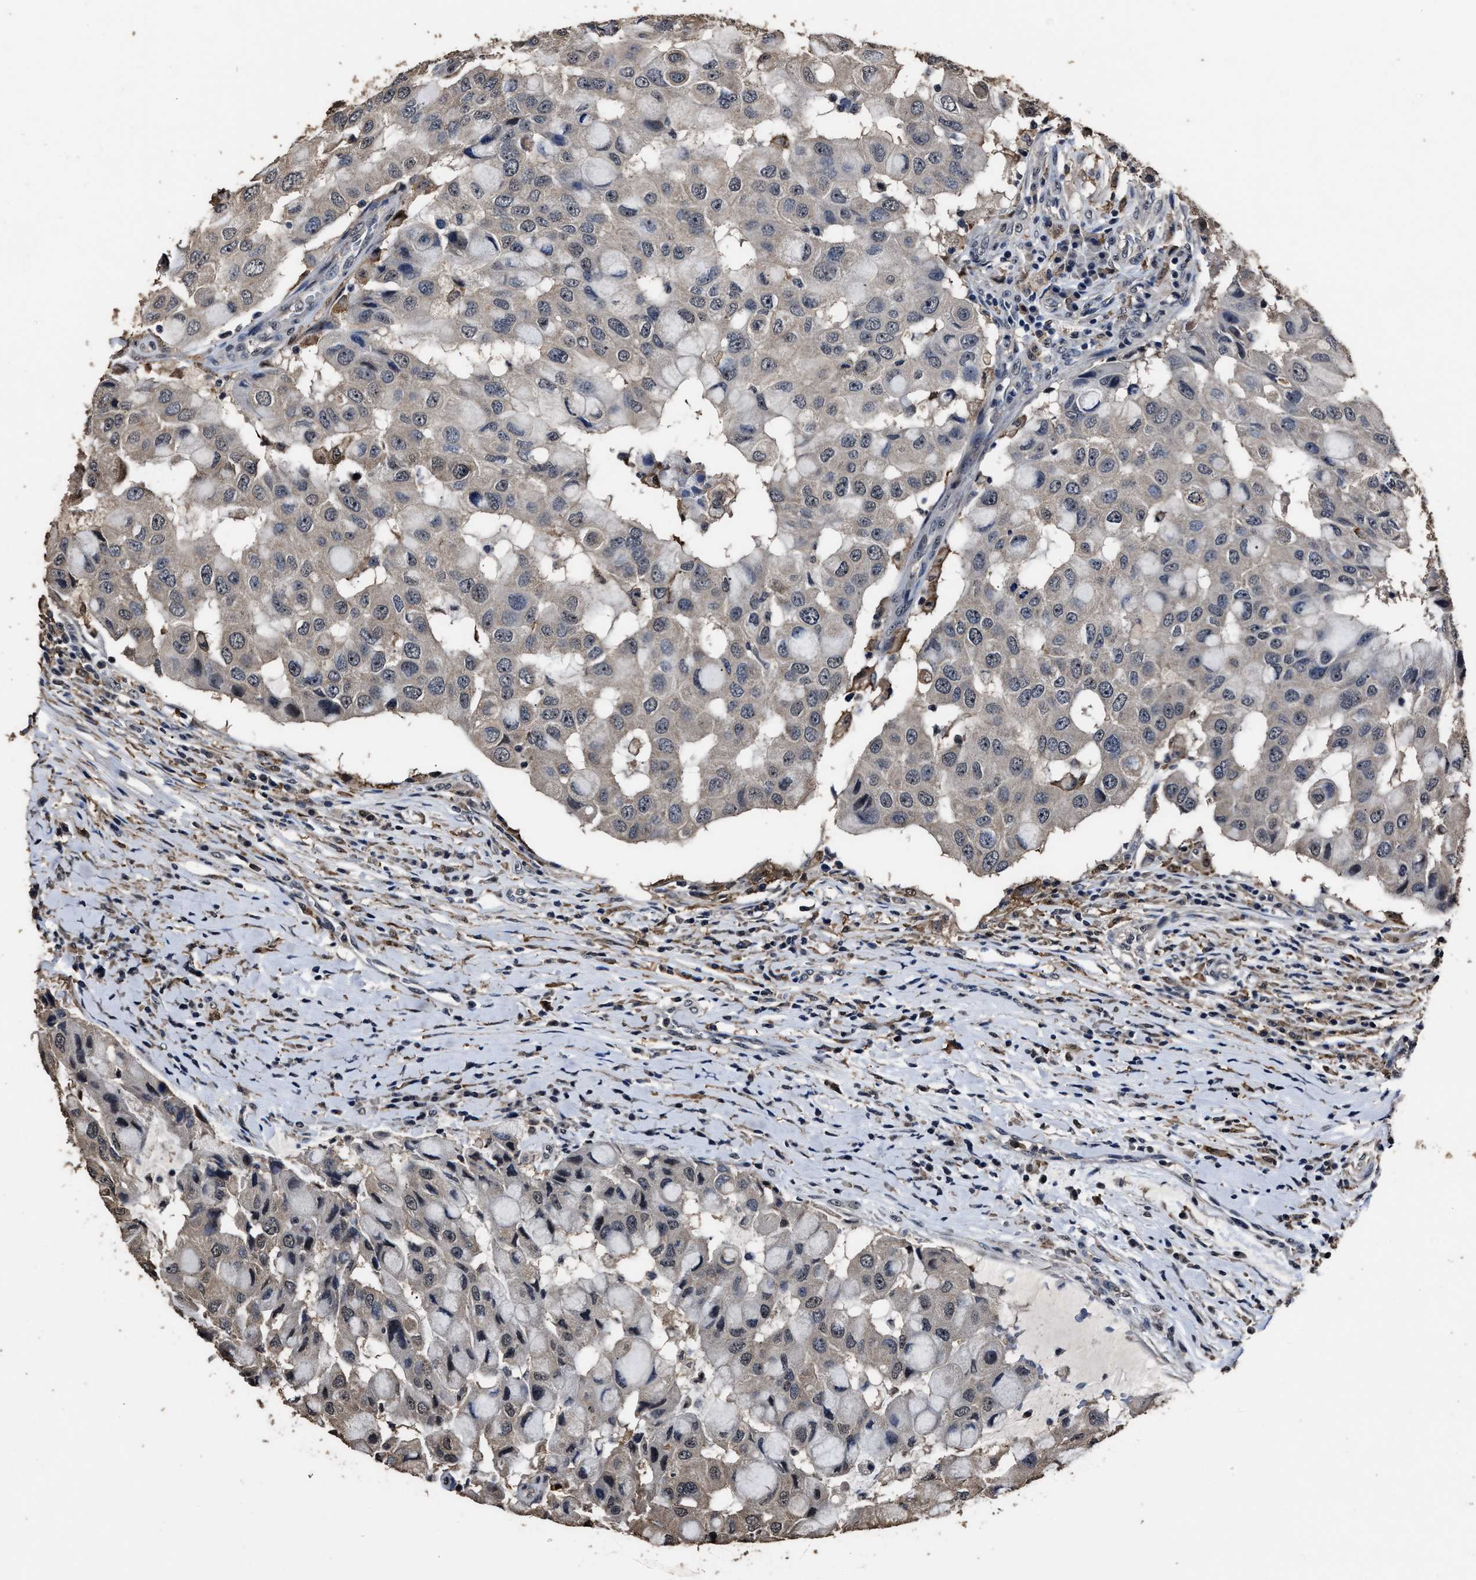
{"staining": {"intensity": "weak", "quantity": "<25%", "location": "cytoplasmic/membranous"}, "tissue": "breast cancer", "cell_type": "Tumor cells", "image_type": "cancer", "snomed": [{"axis": "morphology", "description": "Duct carcinoma"}, {"axis": "topography", "description": "Breast"}], "caption": "Immunohistochemistry (IHC) image of neoplastic tissue: breast cancer stained with DAB demonstrates no significant protein expression in tumor cells.", "gene": "RSBN1L", "patient": {"sex": "female", "age": 27}}